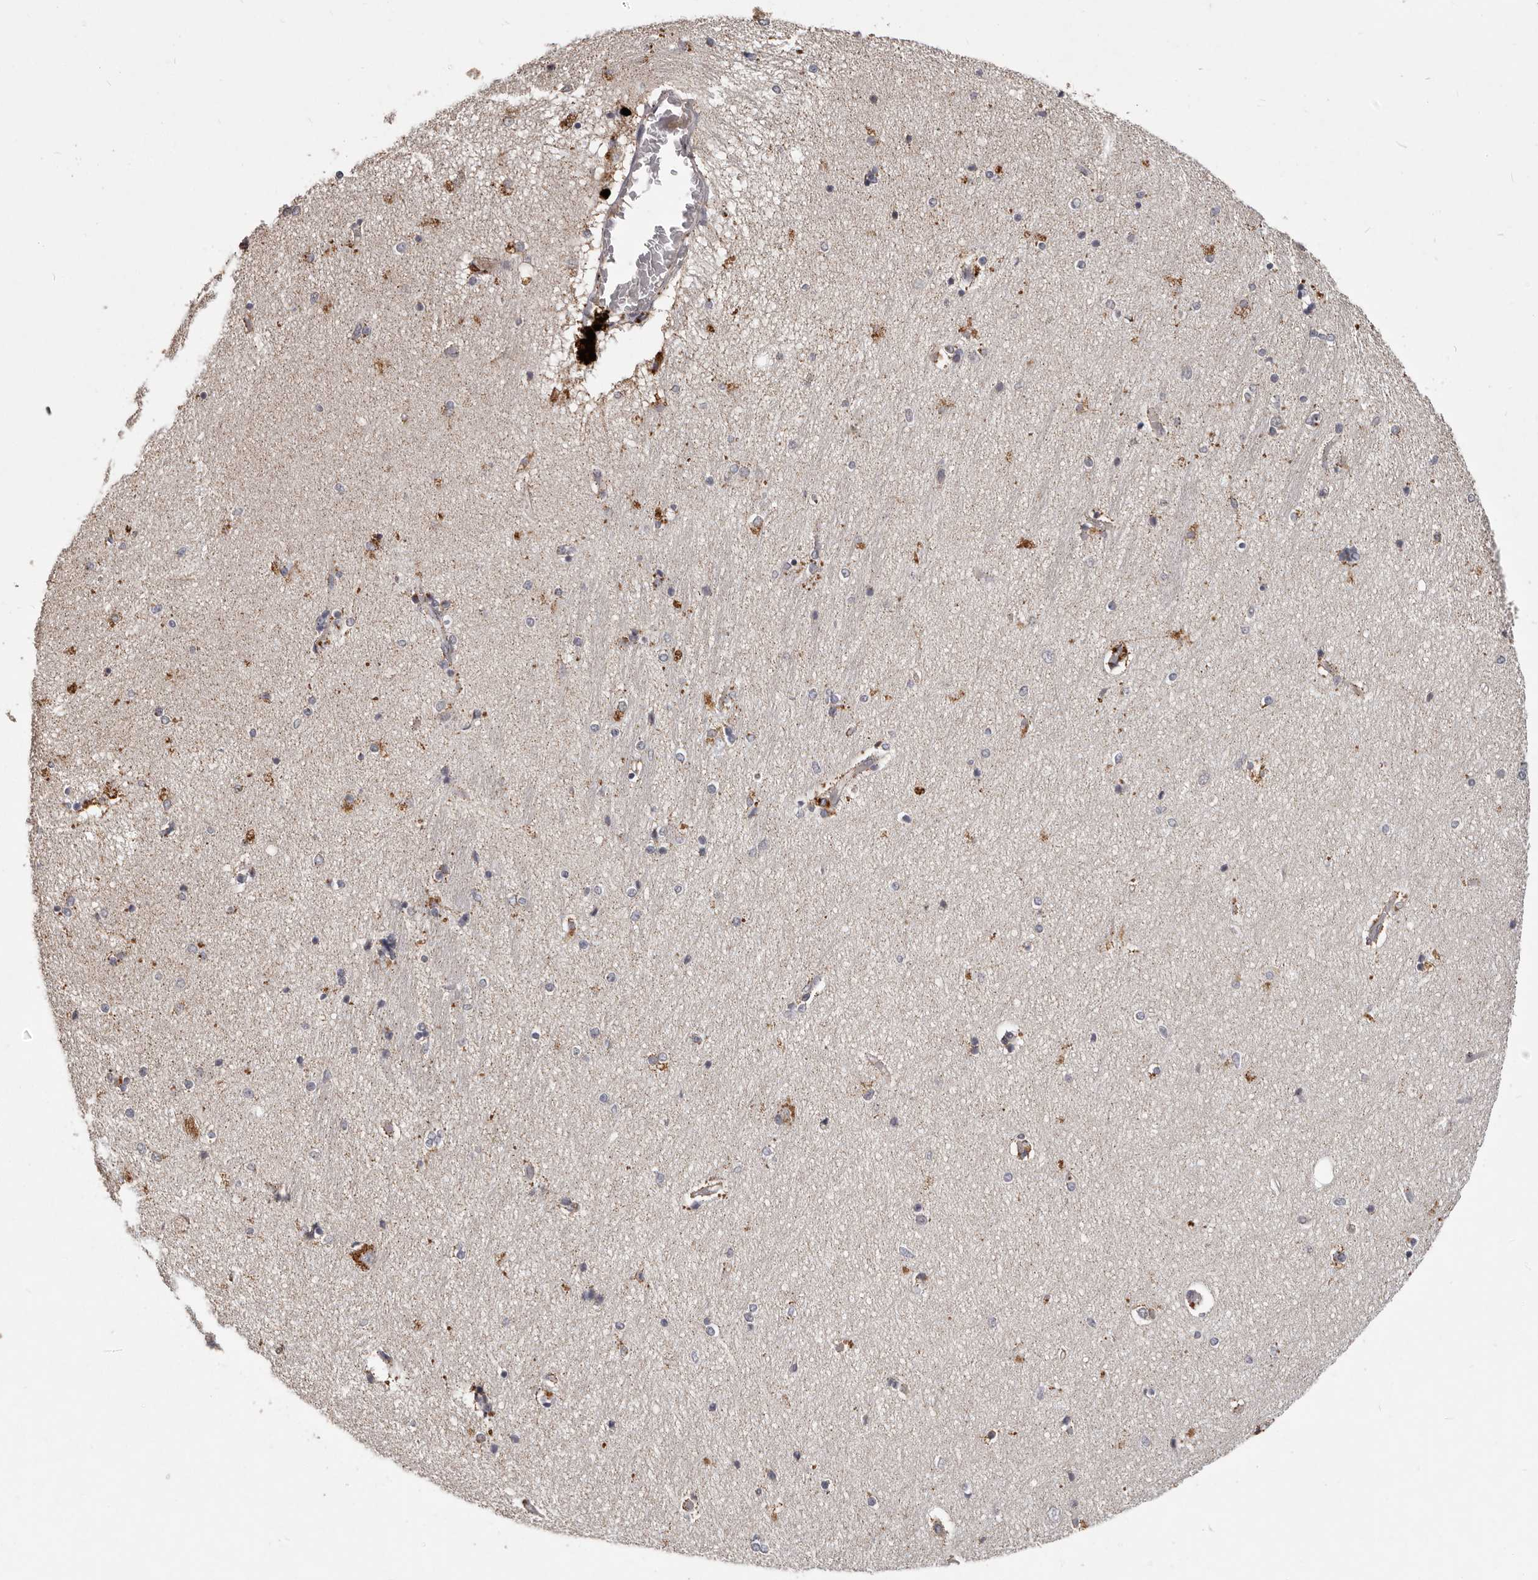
{"staining": {"intensity": "moderate", "quantity": "<25%", "location": "cytoplasmic/membranous"}, "tissue": "hippocampus", "cell_type": "Glial cells", "image_type": "normal", "snomed": [{"axis": "morphology", "description": "Normal tissue, NOS"}, {"axis": "topography", "description": "Hippocampus"}], "caption": "Immunohistochemical staining of benign hippocampus reveals <25% levels of moderate cytoplasmic/membranous protein expression in approximately <25% of glial cells. Immunohistochemistry (ihc) stains the protein in brown and the nuclei are stained blue.", "gene": "PLOD2", "patient": {"sex": "female", "age": 54}}